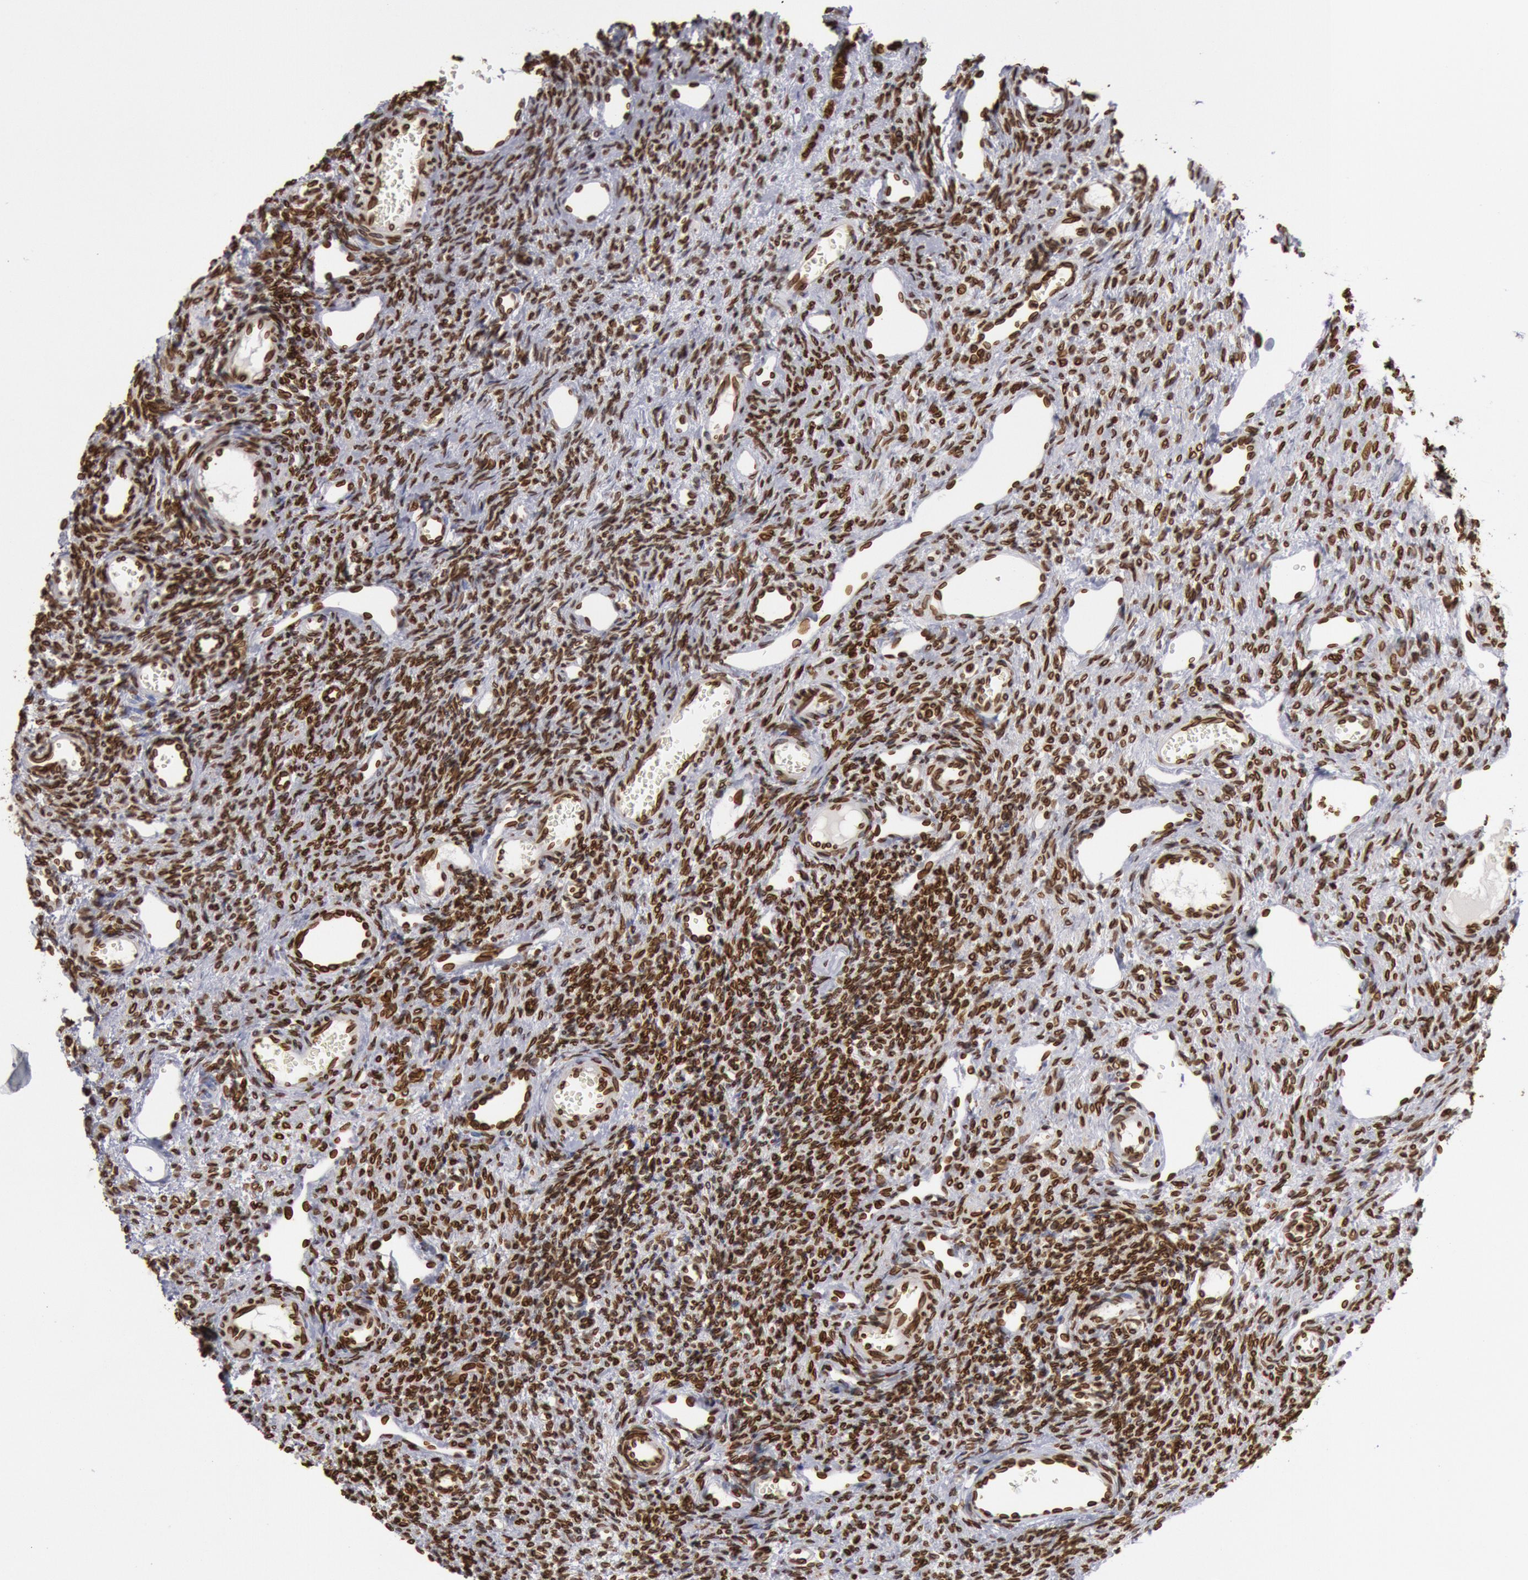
{"staining": {"intensity": "strong", "quantity": ">75%", "location": "nuclear"}, "tissue": "ovary", "cell_type": "Follicle cells", "image_type": "normal", "snomed": [{"axis": "morphology", "description": "Normal tissue, NOS"}, {"axis": "topography", "description": "Ovary"}], "caption": "The image exhibits a brown stain indicating the presence of a protein in the nuclear of follicle cells in ovary.", "gene": "SUN2", "patient": {"sex": "female", "age": 33}}